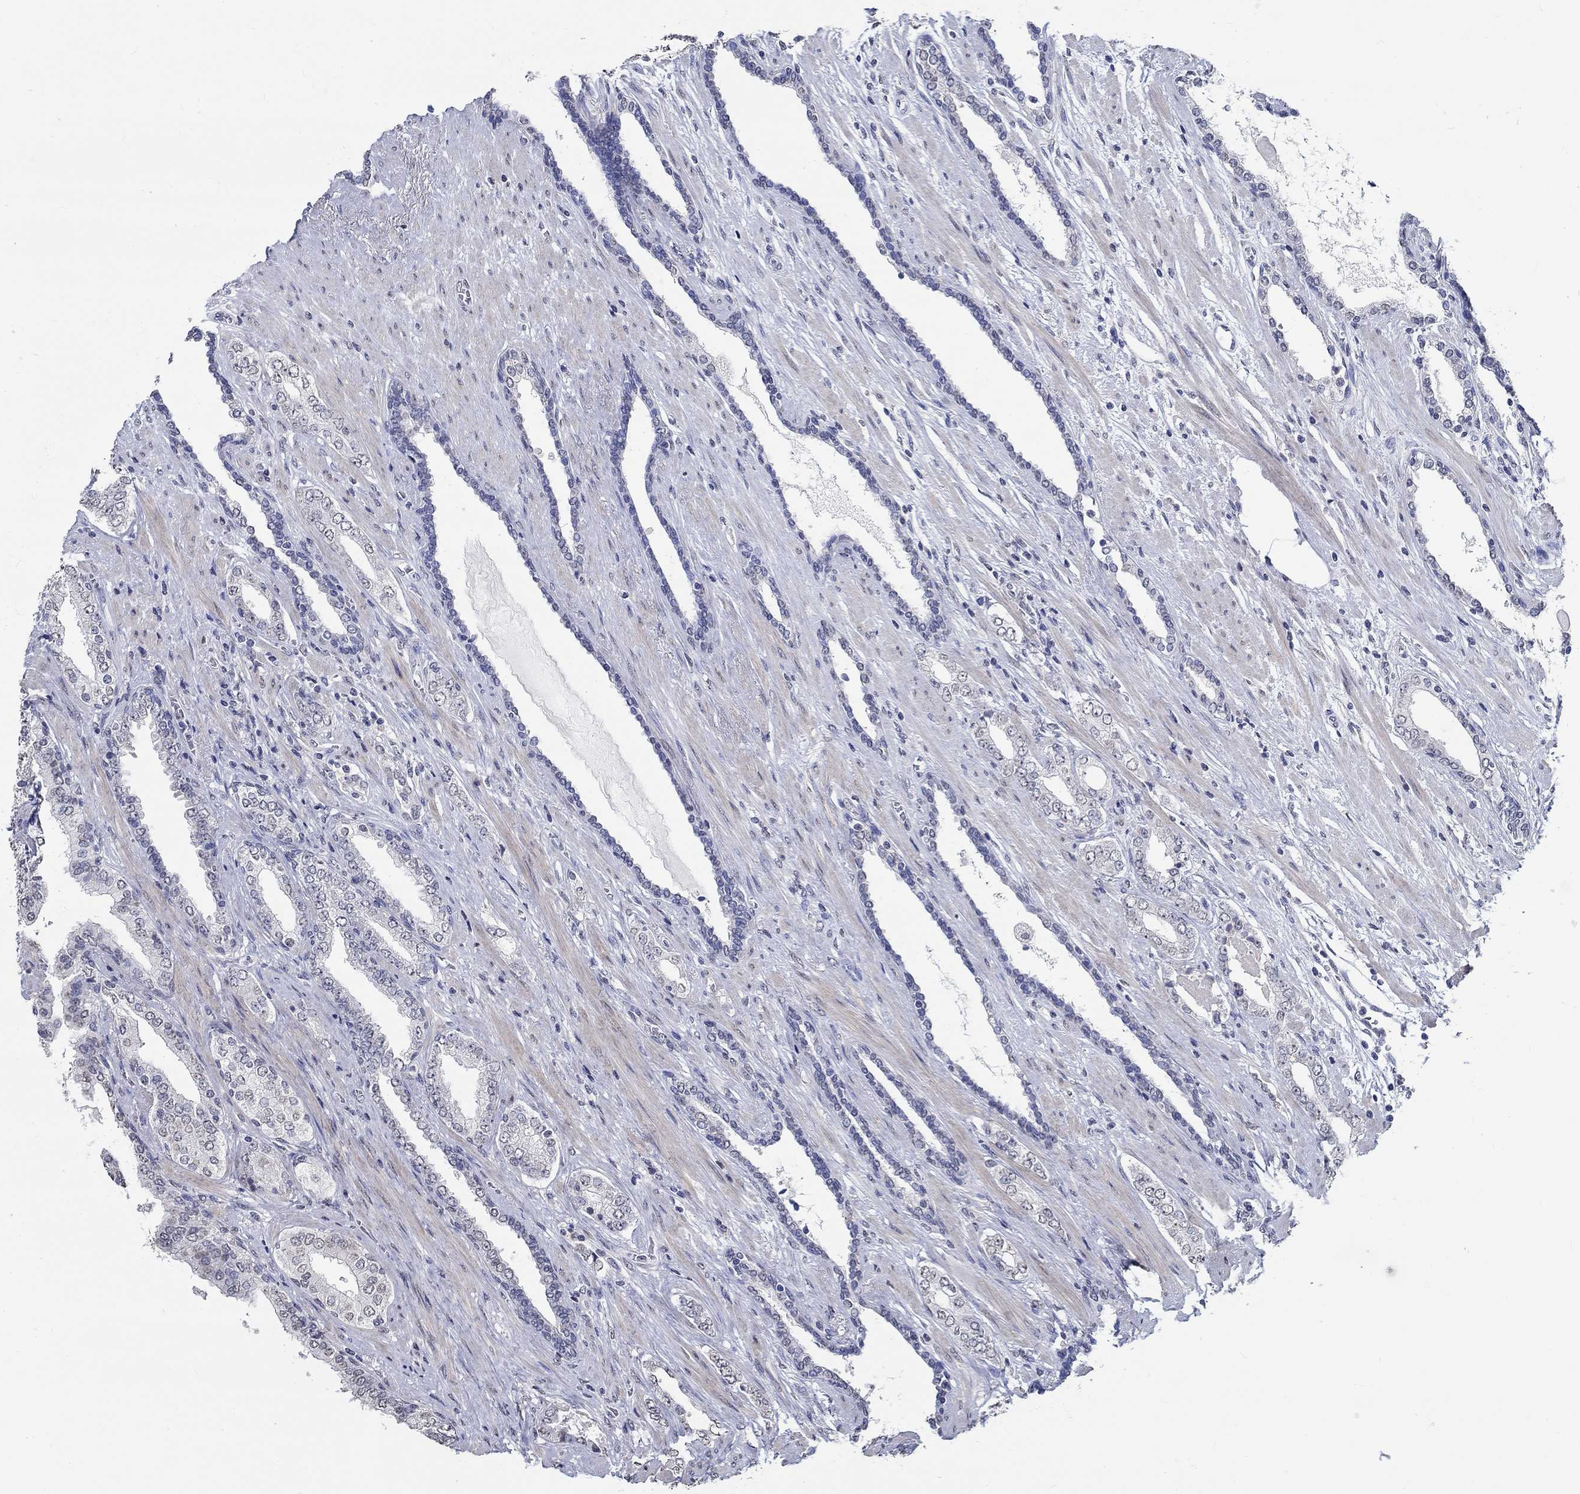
{"staining": {"intensity": "negative", "quantity": "none", "location": "none"}, "tissue": "prostate cancer", "cell_type": "Tumor cells", "image_type": "cancer", "snomed": [{"axis": "morphology", "description": "Adenocarcinoma, Low grade"}, {"axis": "topography", "description": "Prostate and seminal vesicle, NOS"}], "caption": "This is an IHC micrograph of prostate cancer (adenocarcinoma (low-grade)). There is no positivity in tumor cells.", "gene": "PDE1B", "patient": {"sex": "male", "age": 61}}